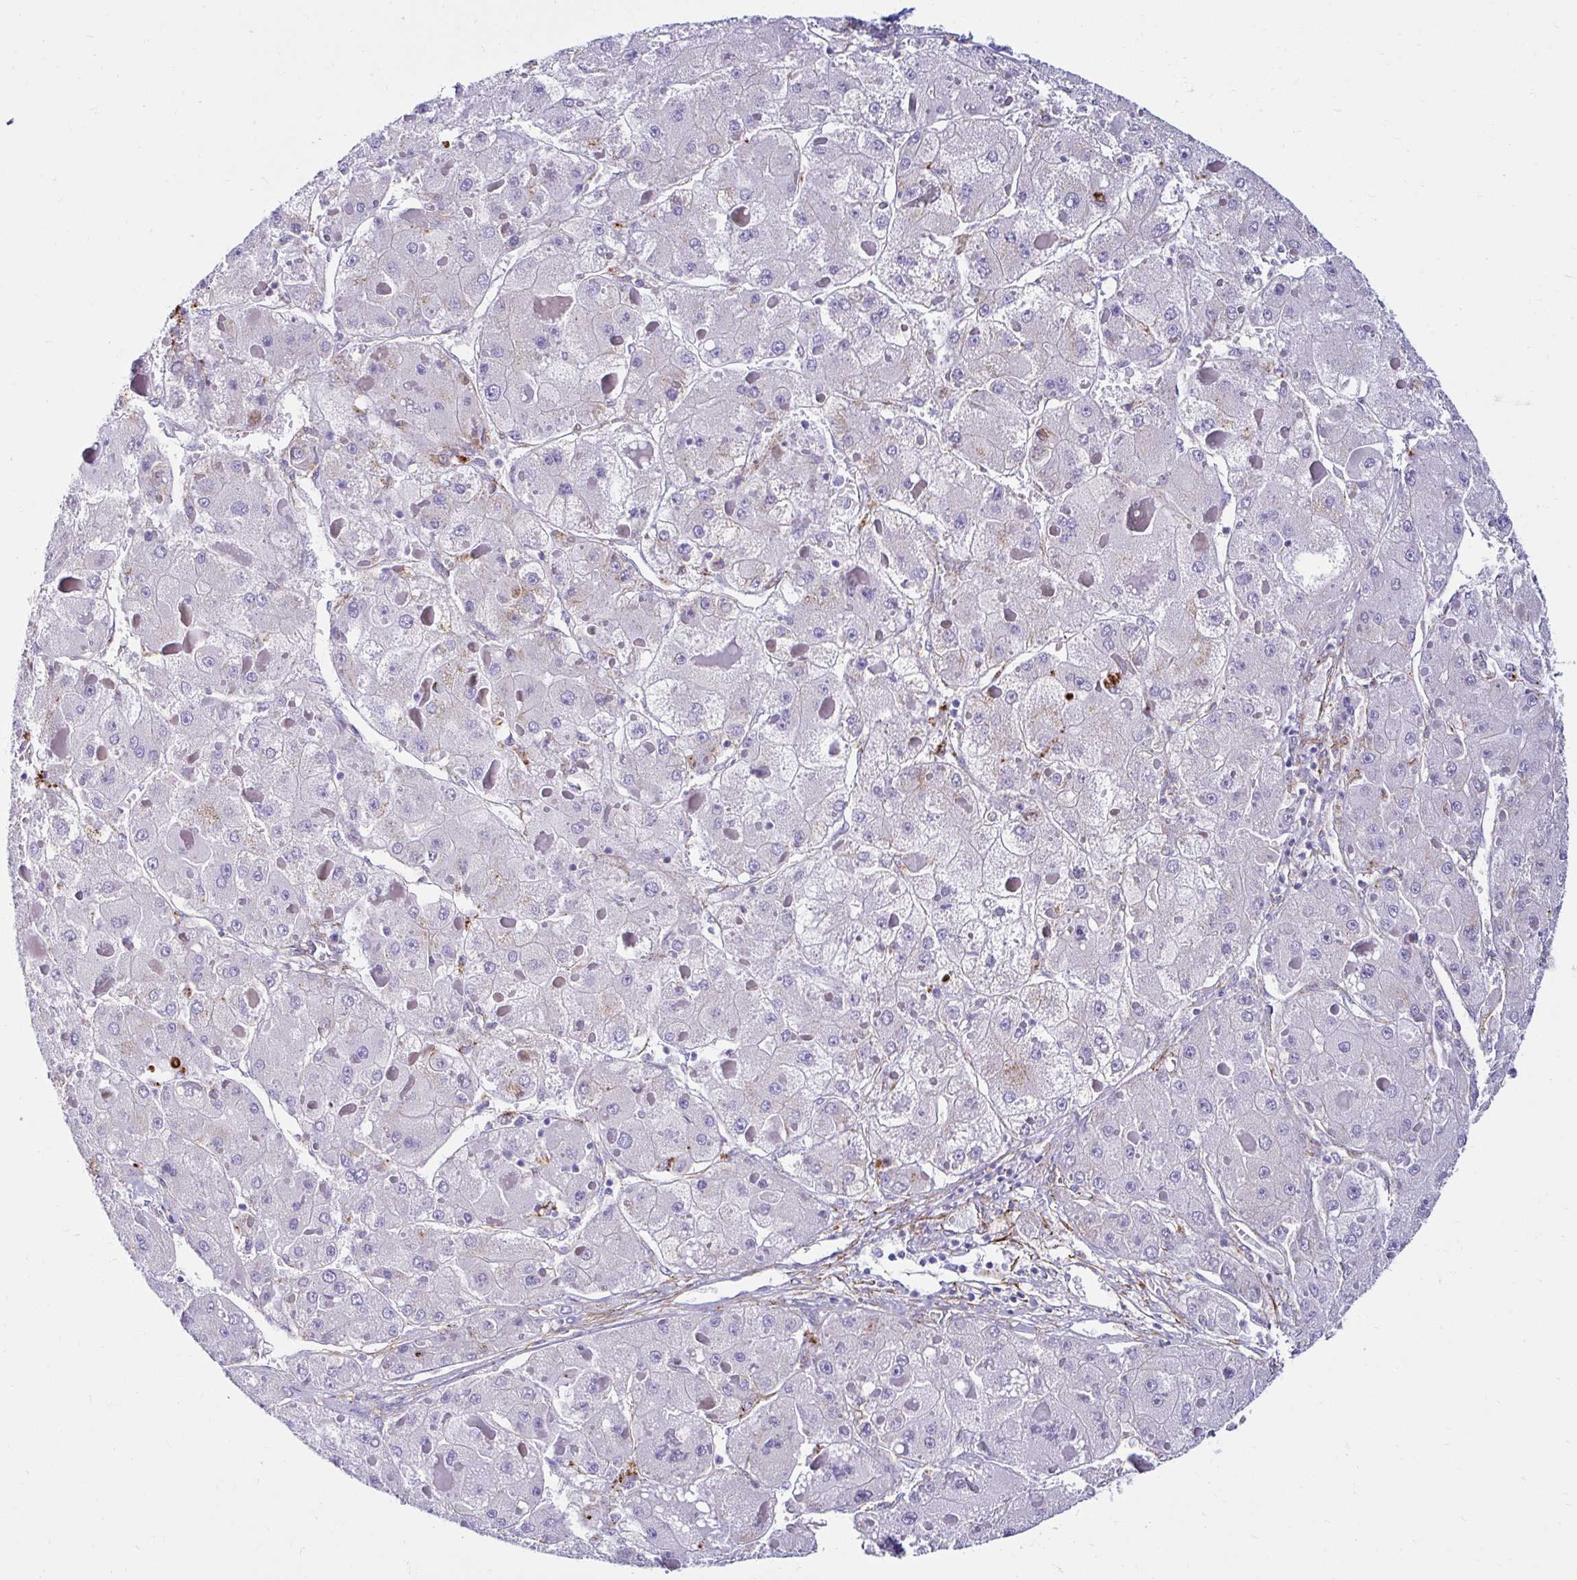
{"staining": {"intensity": "negative", "quantity": "none", "location": "none"}, "tissue": "renal cancer", "cell_type": "Tumor cells", "image_type": "cancer", "snomed": [{"axis": "morphology", "description": "Adenocarcinoma, NOS"}, {"axis": "topography", "description": "Kidney"}], "caption": "This is an IHC micrograph of human renal cancer (adenocarcinoma). There is no staining in tumor cells.", "gene": "ANKRD62", "patient": {"sex": "male", "age": 59}}